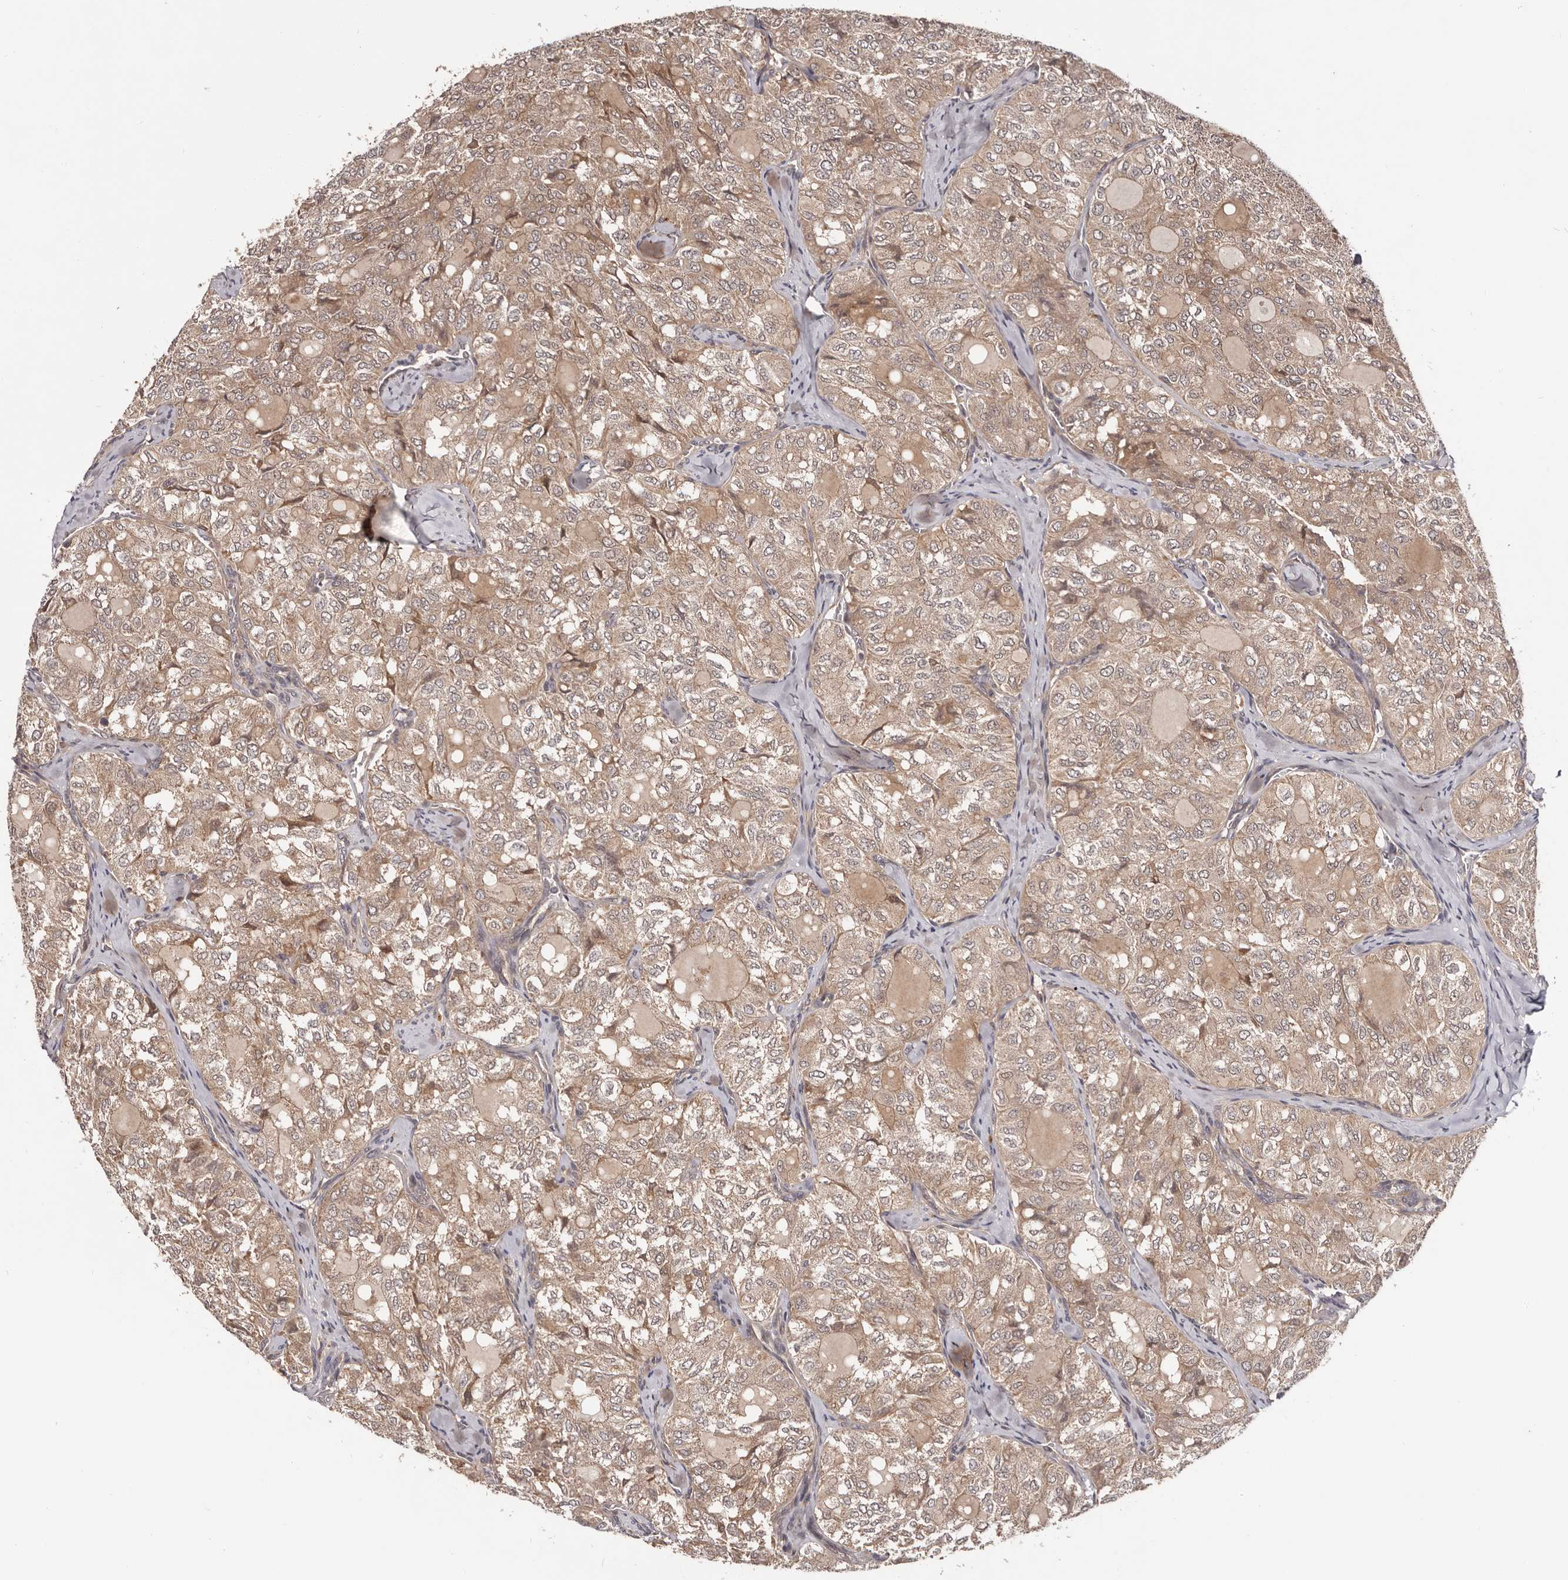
{"staining": {"intensity": "weak", "quantity": ">75%", "location": "cytoplasmic/membranous"}, "tissue": "thyroid cancer", "cell_type": "Tumor cells", "image_type": "cancer", "snomed": [{"axis": "morphology", "description": "Follicular adenoma carcinoma, NOS"}, {"axis": "topography", "description": "Thyroid gland"}], "caption": "DAB immunohistochemical staining of human follicular adenoma carcinoma (thyroid) demonstrates weak cytoplasmic/membranous protein positivity in about >75% of tumor cells.", "gene": "MDP1", "patient": {"sex": "male", "age": 75}}